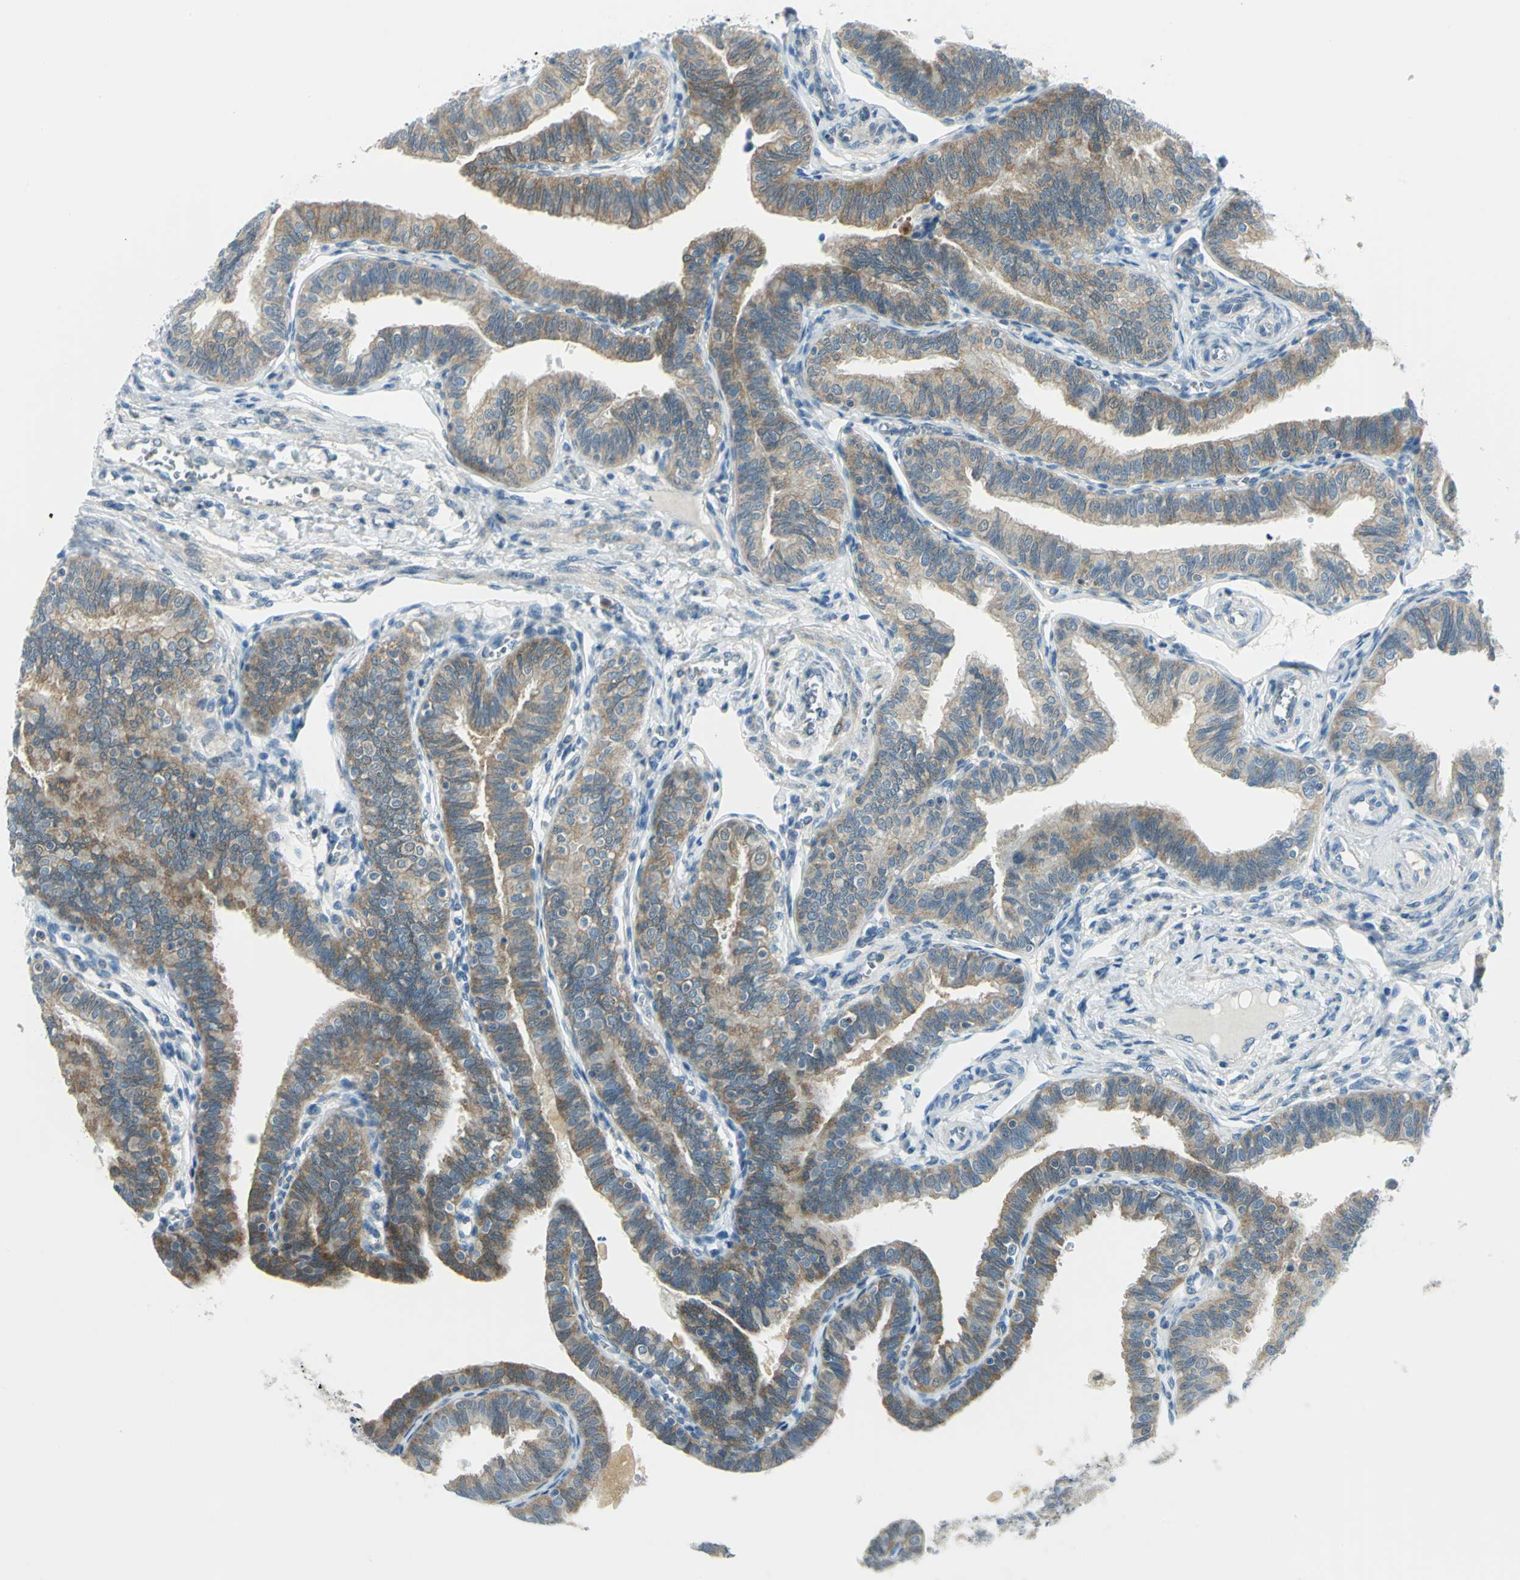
{"staining": {"intensity": "moderate", "quantity": ">75%", "location": "cytoplasmic/membranous"}, "tissue": "fallopian tube", "cell_type": "Glandular cells", "image_type": "normal", "snomed": [{"axis": "morphology", "description": "Normal tissue, NOS"}, {"axis": "topography", "description": "Fallopian tube"}], "caption": "Glandular cells display medium levels of moderate cytoplasmic/membranous expression in about >75% of cells in unremarkable human fallopian tube.", "gene": "ALDOA", "patient": {"sex": "female", "age": 46}}